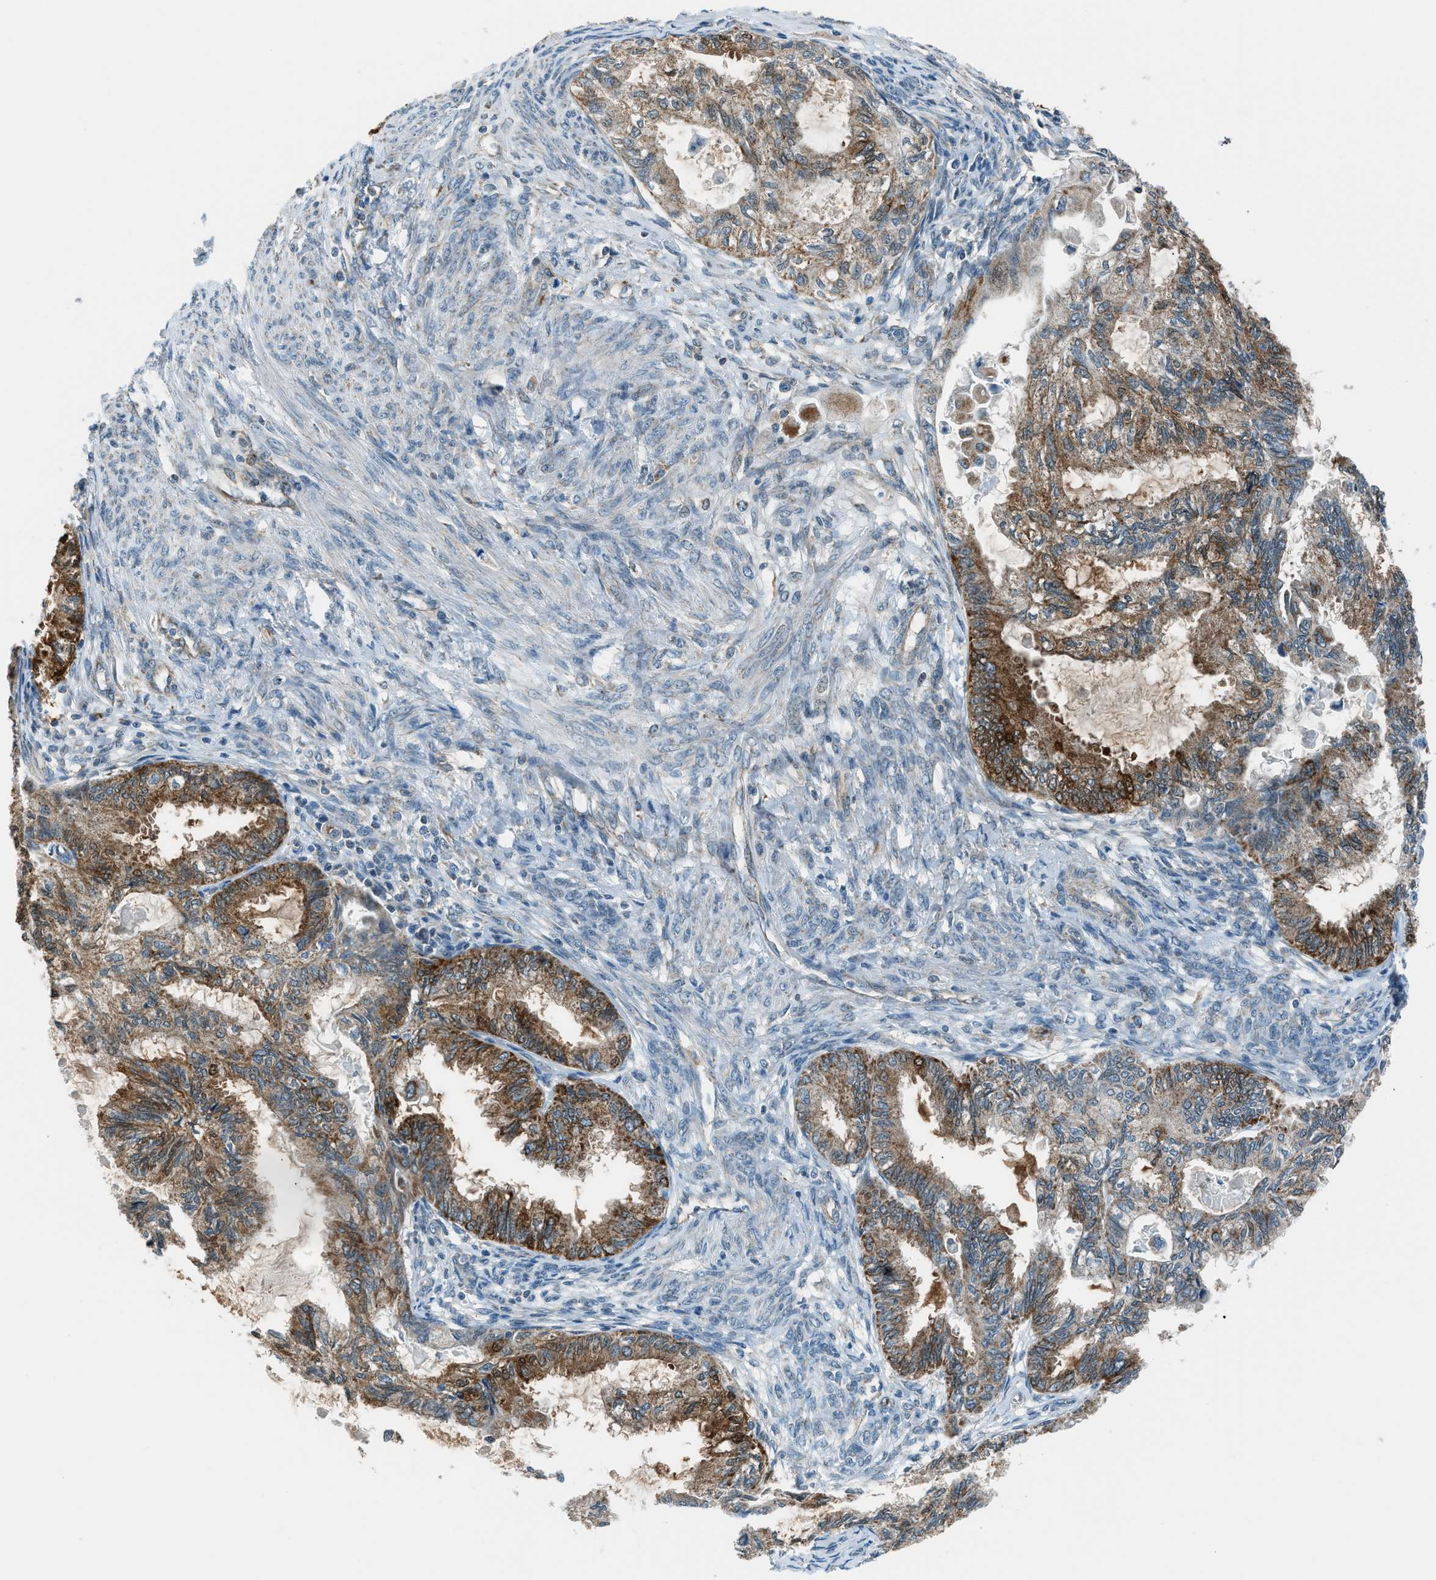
{"staining": {"intensity": "moderate", "quantity": ">75%", "location": "cytoplasmic/membranous"}, "tissue": "cervical cancer", "cell_type": "Tumor cells", "image_type": "cancer", "snomed": [{"axis": "morphology", "description": "Normal tissue, NOS"}, {"axis": "morphology", "description": "Adenocarcinoma, NOS"}, {"axis": "topography", "description": "Cervix"}, {"axis": "topography", "description": "Endometrium"}], "caption": "Protein staining of cervical adenocarcinoma tissue reveals moderate cytoplasmic/membranous expression in approximately >75% of tumor cells. (IHC, brightfield microscopy, high magnification).", "gene": "PIGG", "patient": {"sex": "female", "age": 86}}